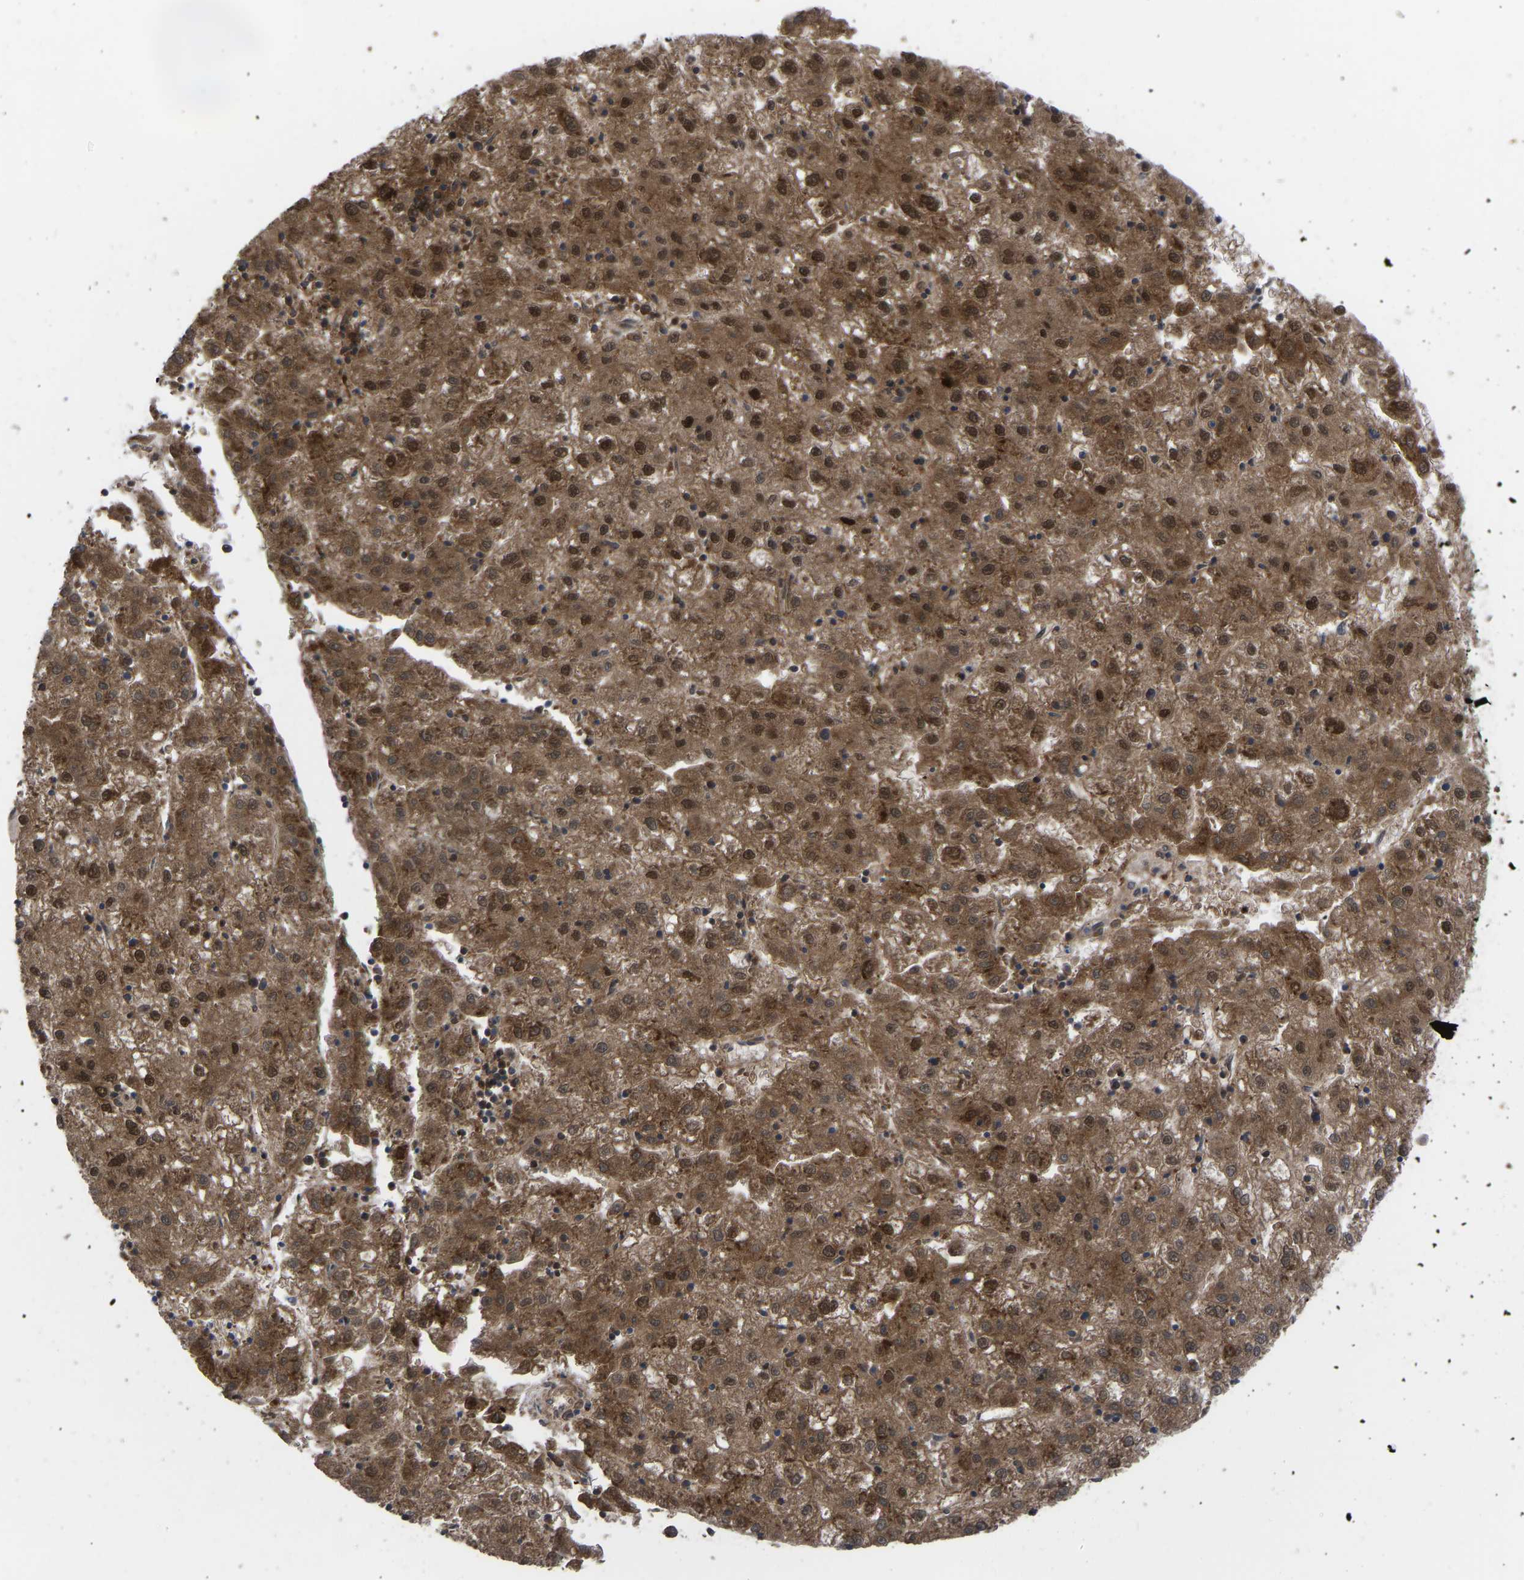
{"staining": {"intensity": "strong", "quantity": ">75%", "location": "cytoplasmic/membranous,nuclear"}, "tissue": "liver cancer", "cell_type": "Tumor cells", "image_type": "cancer", "snomed": [{"axis": "morphology", "description": "Carcinoma, Hepatocellular, NOS"}, {"axis": "topography", "description": "Liver"}], "caption": "IHC micrograph of human hepatocellular carcinoma (liver) stained for a protein (brown), which demonstrates high levels of strong cytoplasmic/membranous and nuclear expression in approximately >75% of tumor cells.", "gene": "CYP7B1", "patient": {"sex": "male", "age": 72}}